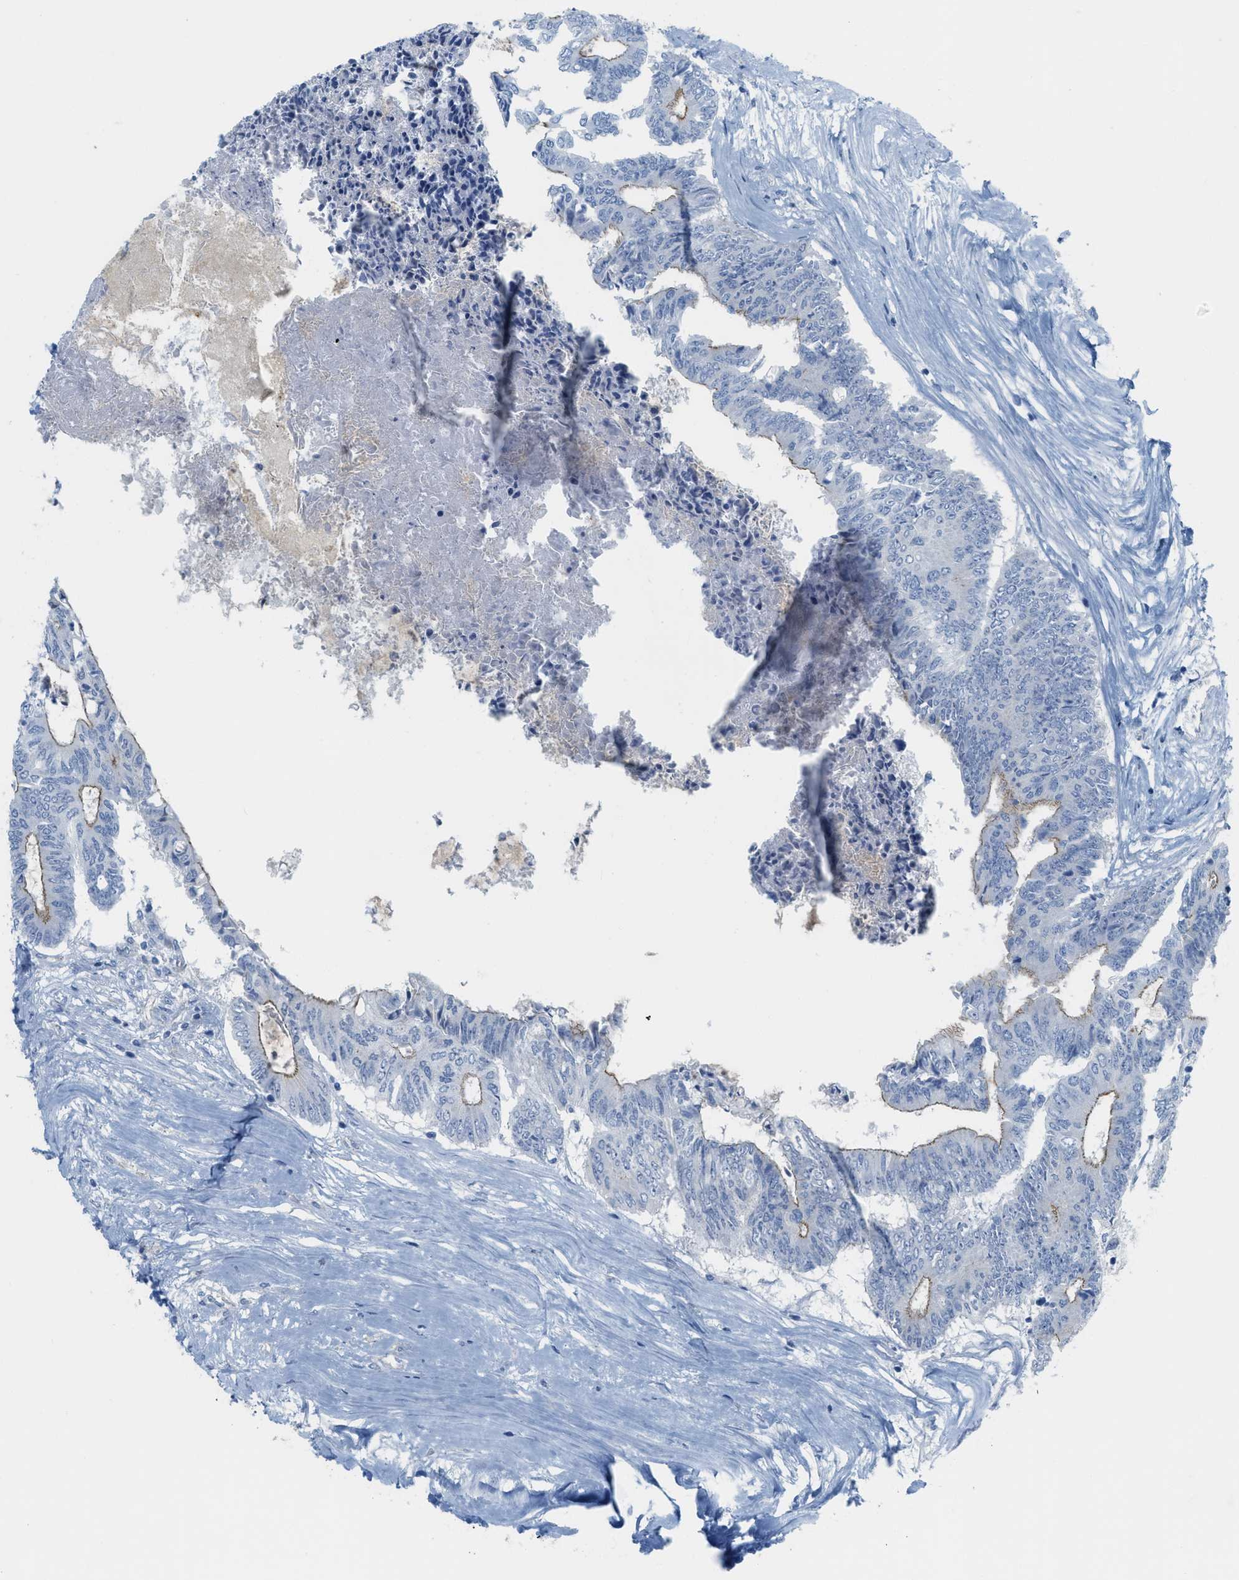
{"staining": {"intensity": "weak", "quantity": "25%-75%", "location": "cytoplasmic/membranous"}, "tissue": "colorectal cancer", "cell_type": "Tumor cells", "image_type": "cancer", "snomed": [{"axis": "morphology", "description": "Adenocarcinoma, NOS"}, {"axis": "topography", "description": "Rectum"}], "caption": "Tumor cells exhibit weak cytoplasmic/membranous expression in about 25%-75% of cells in colorectal cancer. The protein of interest is stained brown, and the nuclei are stained in blue (DAB (3,3'-diaminobenzidine) IHC with brightfield microscopy, high magnification).", "gene": "CRB3", "patient": {"sex": "male", "age": 63}}